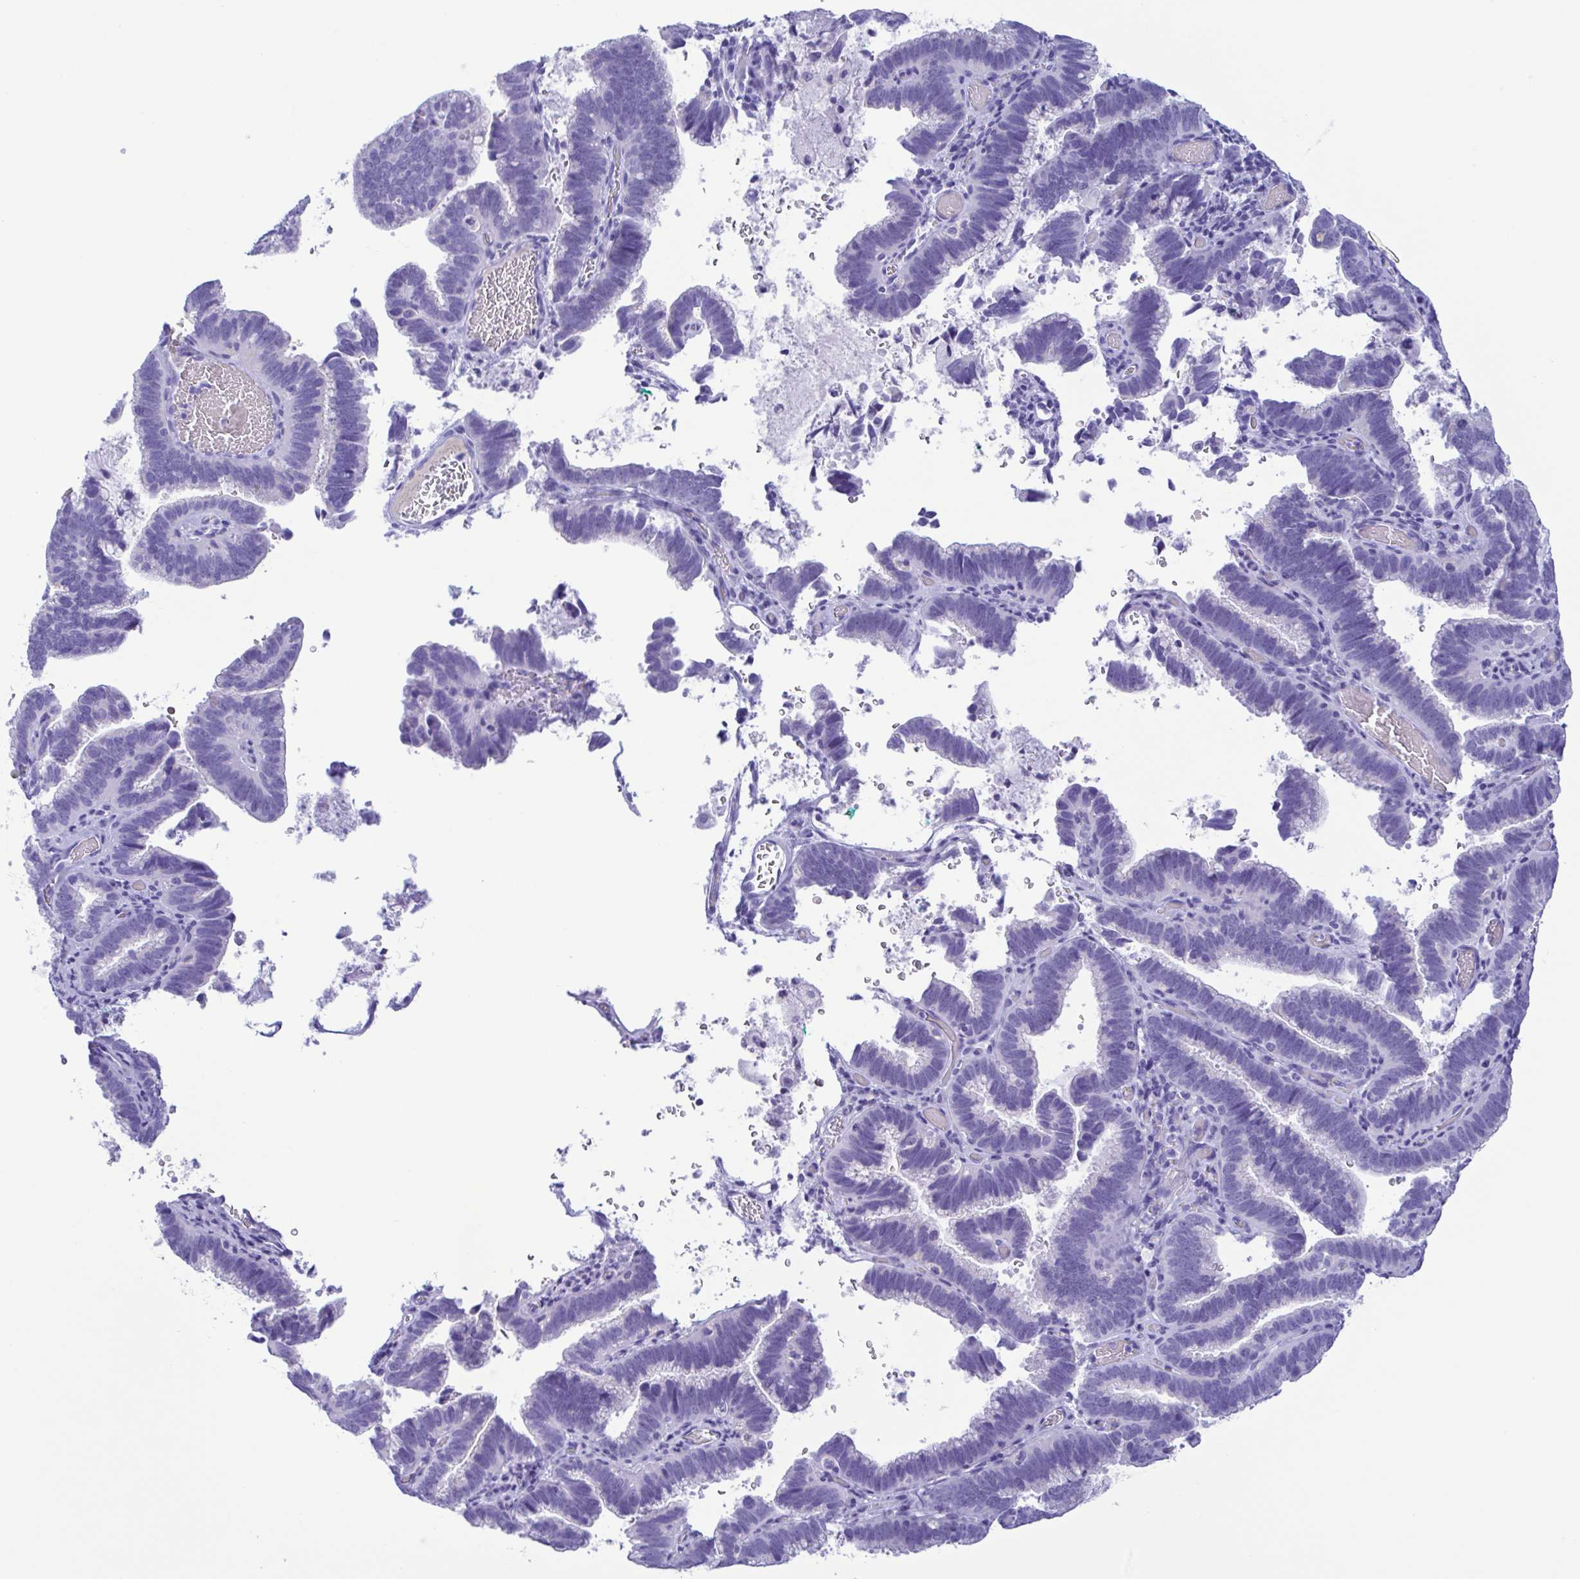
{"staining": {"intensity": "negative", "quantity": "none", "location": "none"}, "tissue": "cervical cancer", "cell_type": "Tumor cells", "image_type": "cancer", "snomed": [{"axis": "morphology", "description": "Adenocarcinoma, NOS"}, {"axis": "topography", "description": "Cervix"}], "caption": "Protein analysis of cervical cancer reveals no significant expression in tumor cells.", "gene": "TSPY2", "patient": {"sex": "female", "age": 61}}